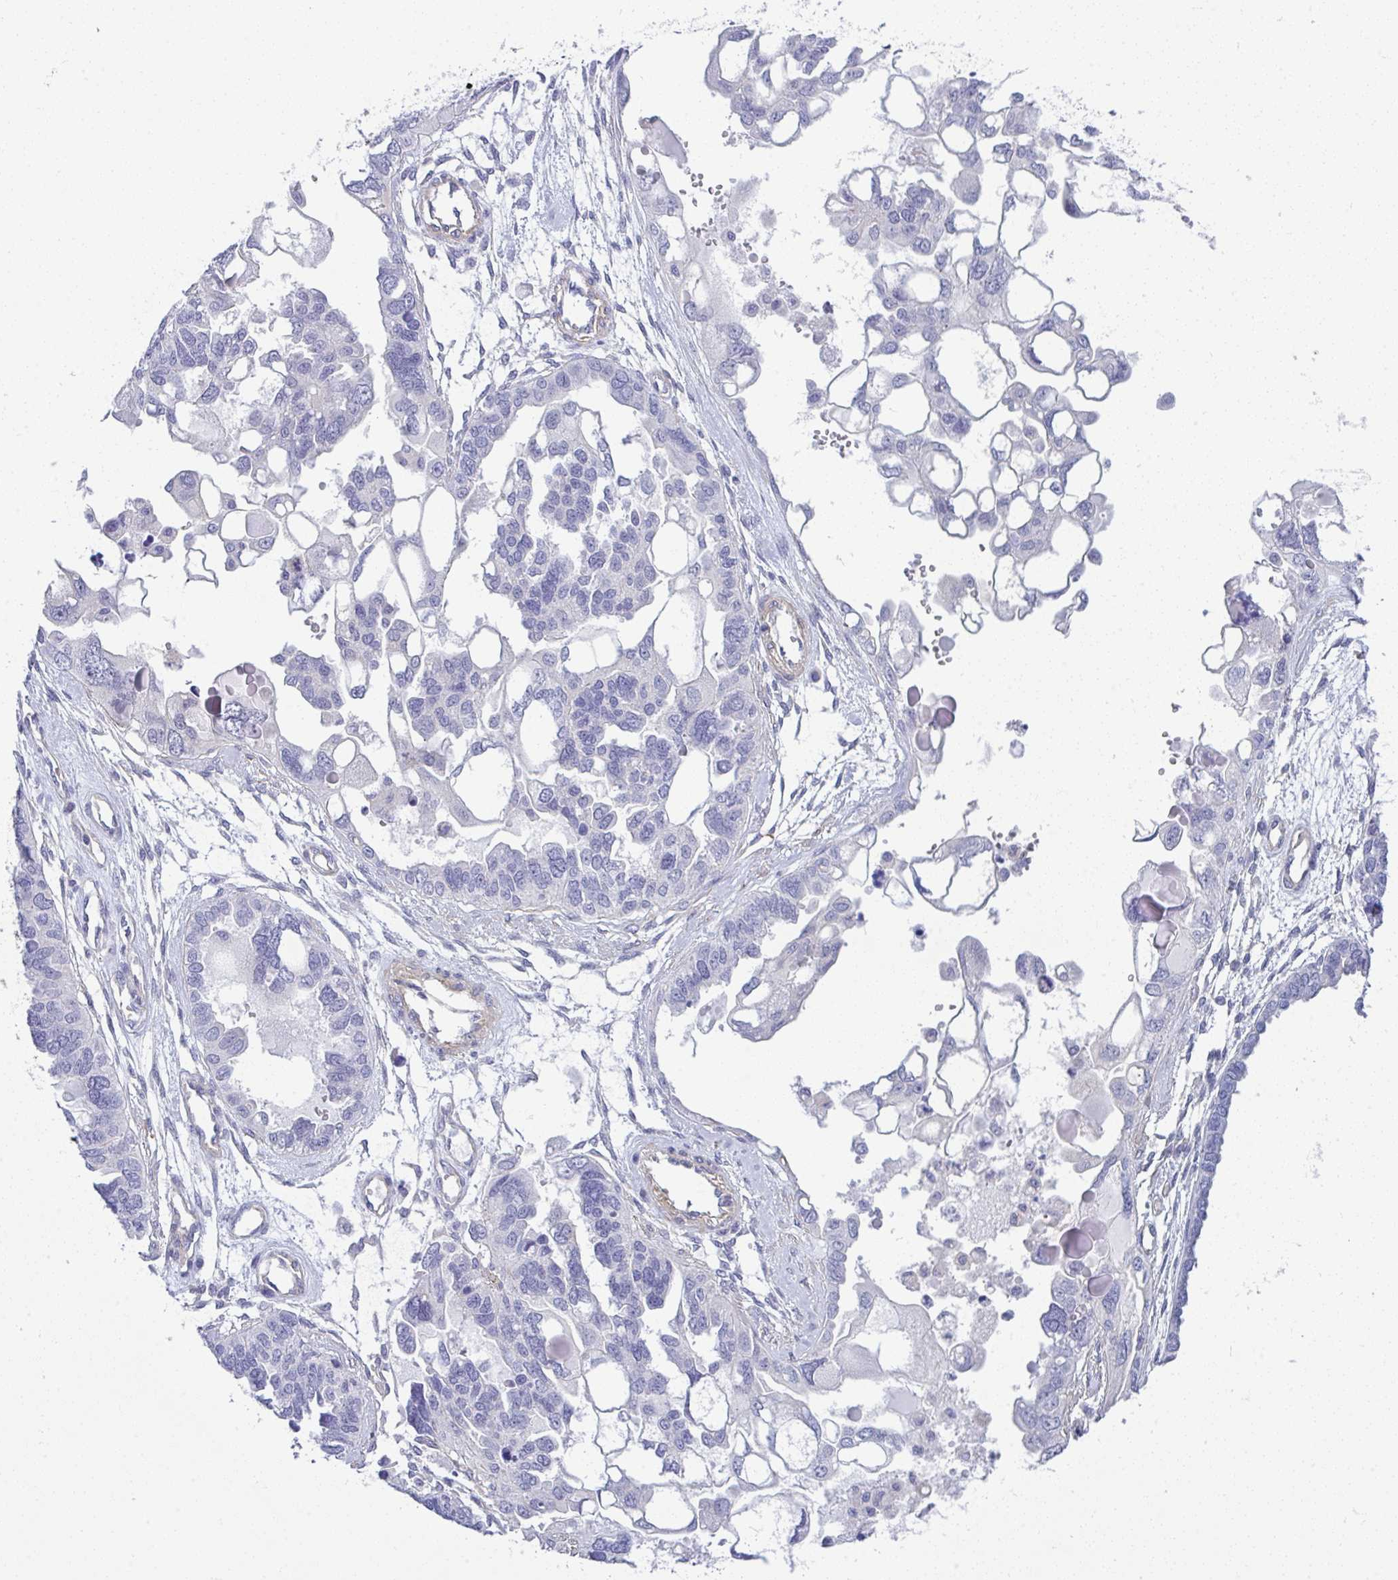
{"staining": {"intensity": "negative", "quantity": "none", "location": "none"}, "tissue": "ovarian cancer", "cell_type": "Tumor cells", "image_type": "cancer", "snomed": [{"axis": "morphology", "description": "Cystadenocarcinoma, serous, NOS"}, {"axis": "topography", "description": "Ovary"}], "caption": "Immunohistochemical staining of ovarian cancer (serous cystadenocarcinoma) displays no significant positivity in tumor cells. The staining was performed using DAB to visualize the protein expression in brown, while the nuclei were stained in blue with hematoxylin (Magnification: 20x).", "gene": "MYL12A", "patient": {"sex": "female", "age": 51}}